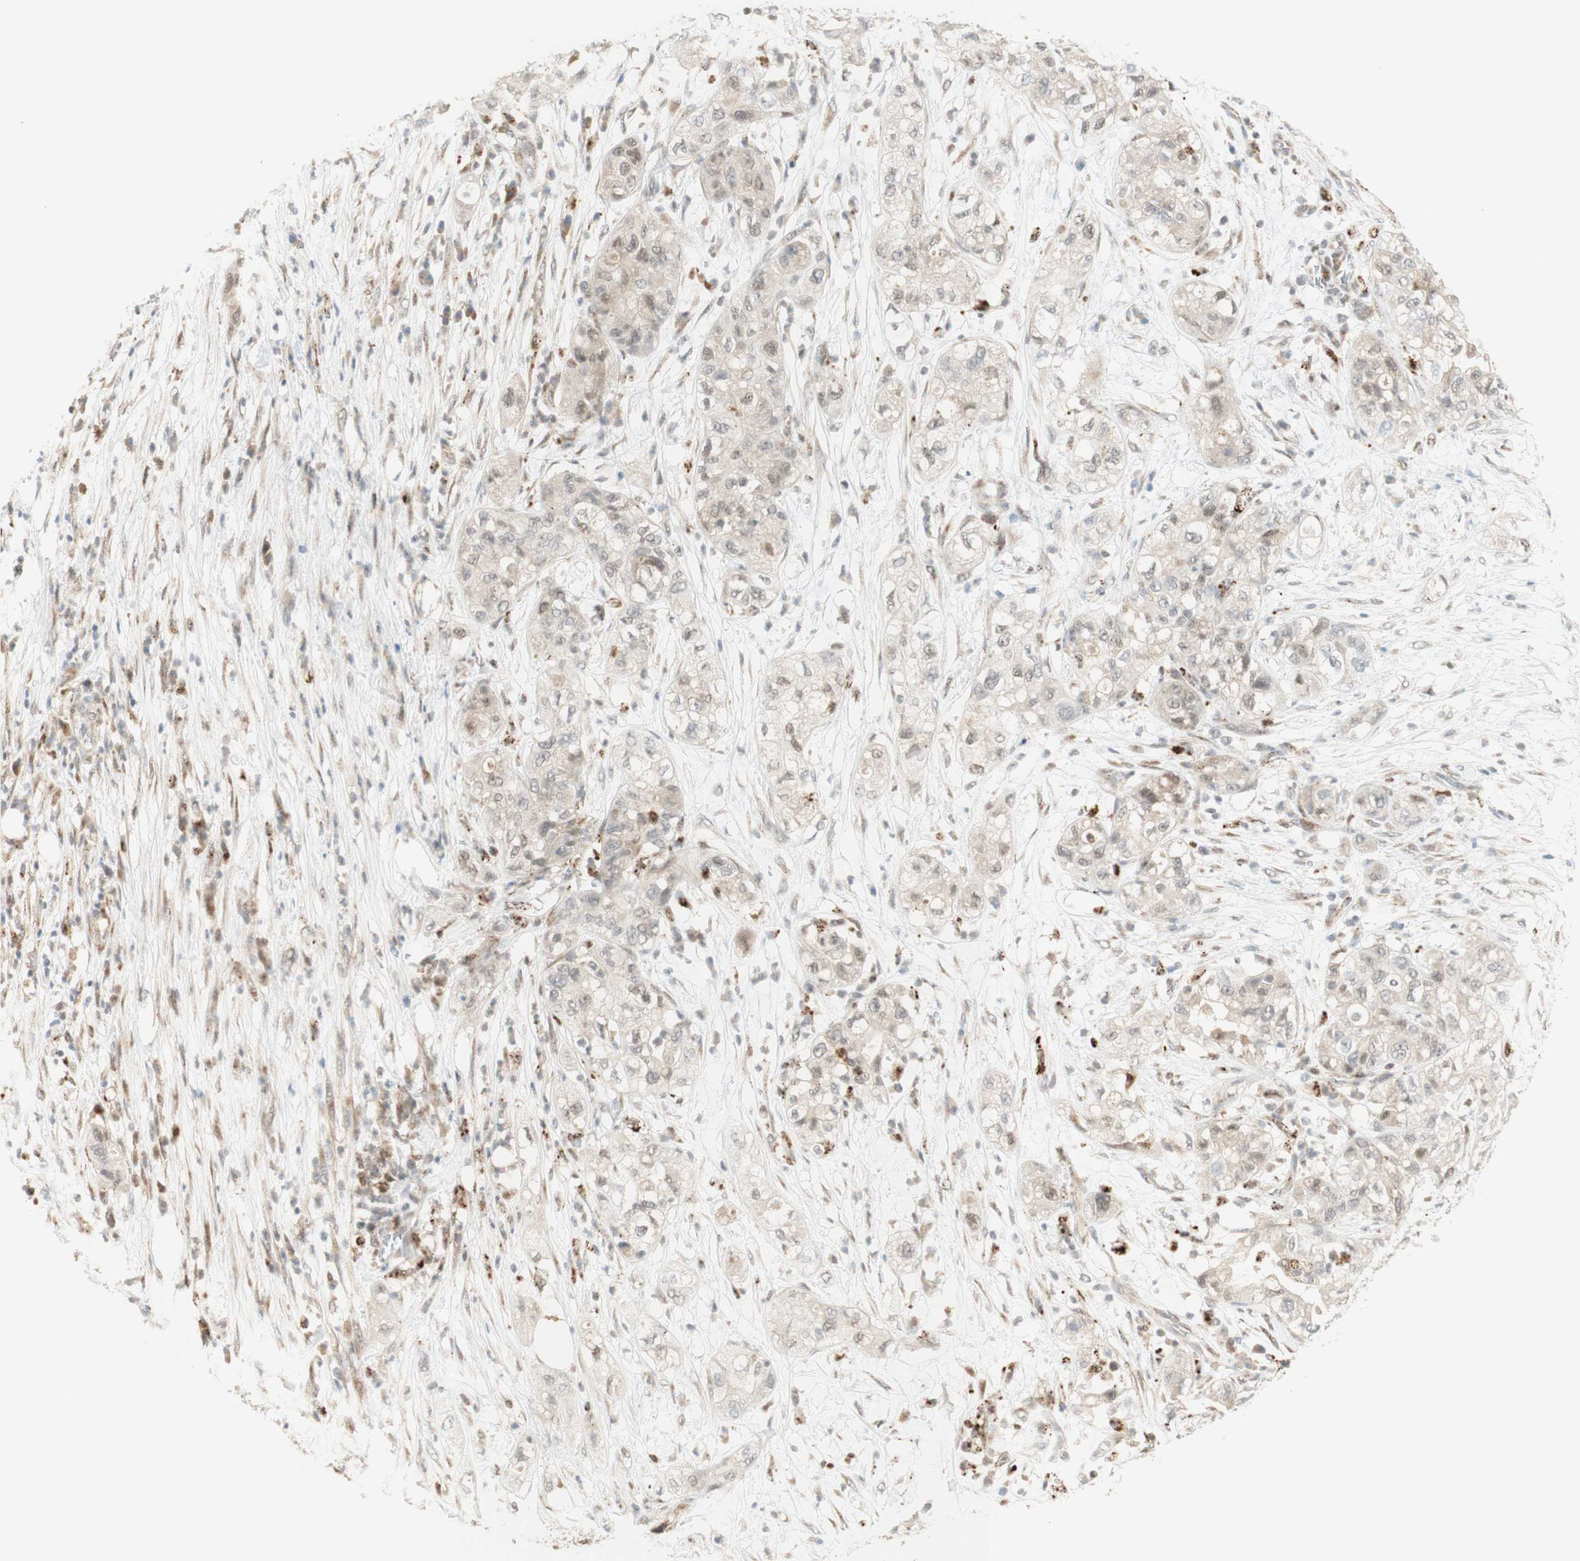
{"staining": {"intensity": "weak", "quantity": "<25%", "location": "cytoplasmic/membranous"}, "tissue": "pancreatic cancer", "cell_type": "Tumor cells", "image_type": "cancer", "snomed": [{"axis": "morphology", "description": "Adenocarcinoma, NOS"}, {"axis": "topography", "description": "Pancreas"}], "caption": "Immunohistochemistry (IHC) photomicrograph of neoplastic tissue: pancreatic cancer stained with DAB (3,3'-diaminobenzidine) shows no significant protein staining in tumor cells.", "gene": "GAPT", "patient": {"sex": "female", "age": 78}}